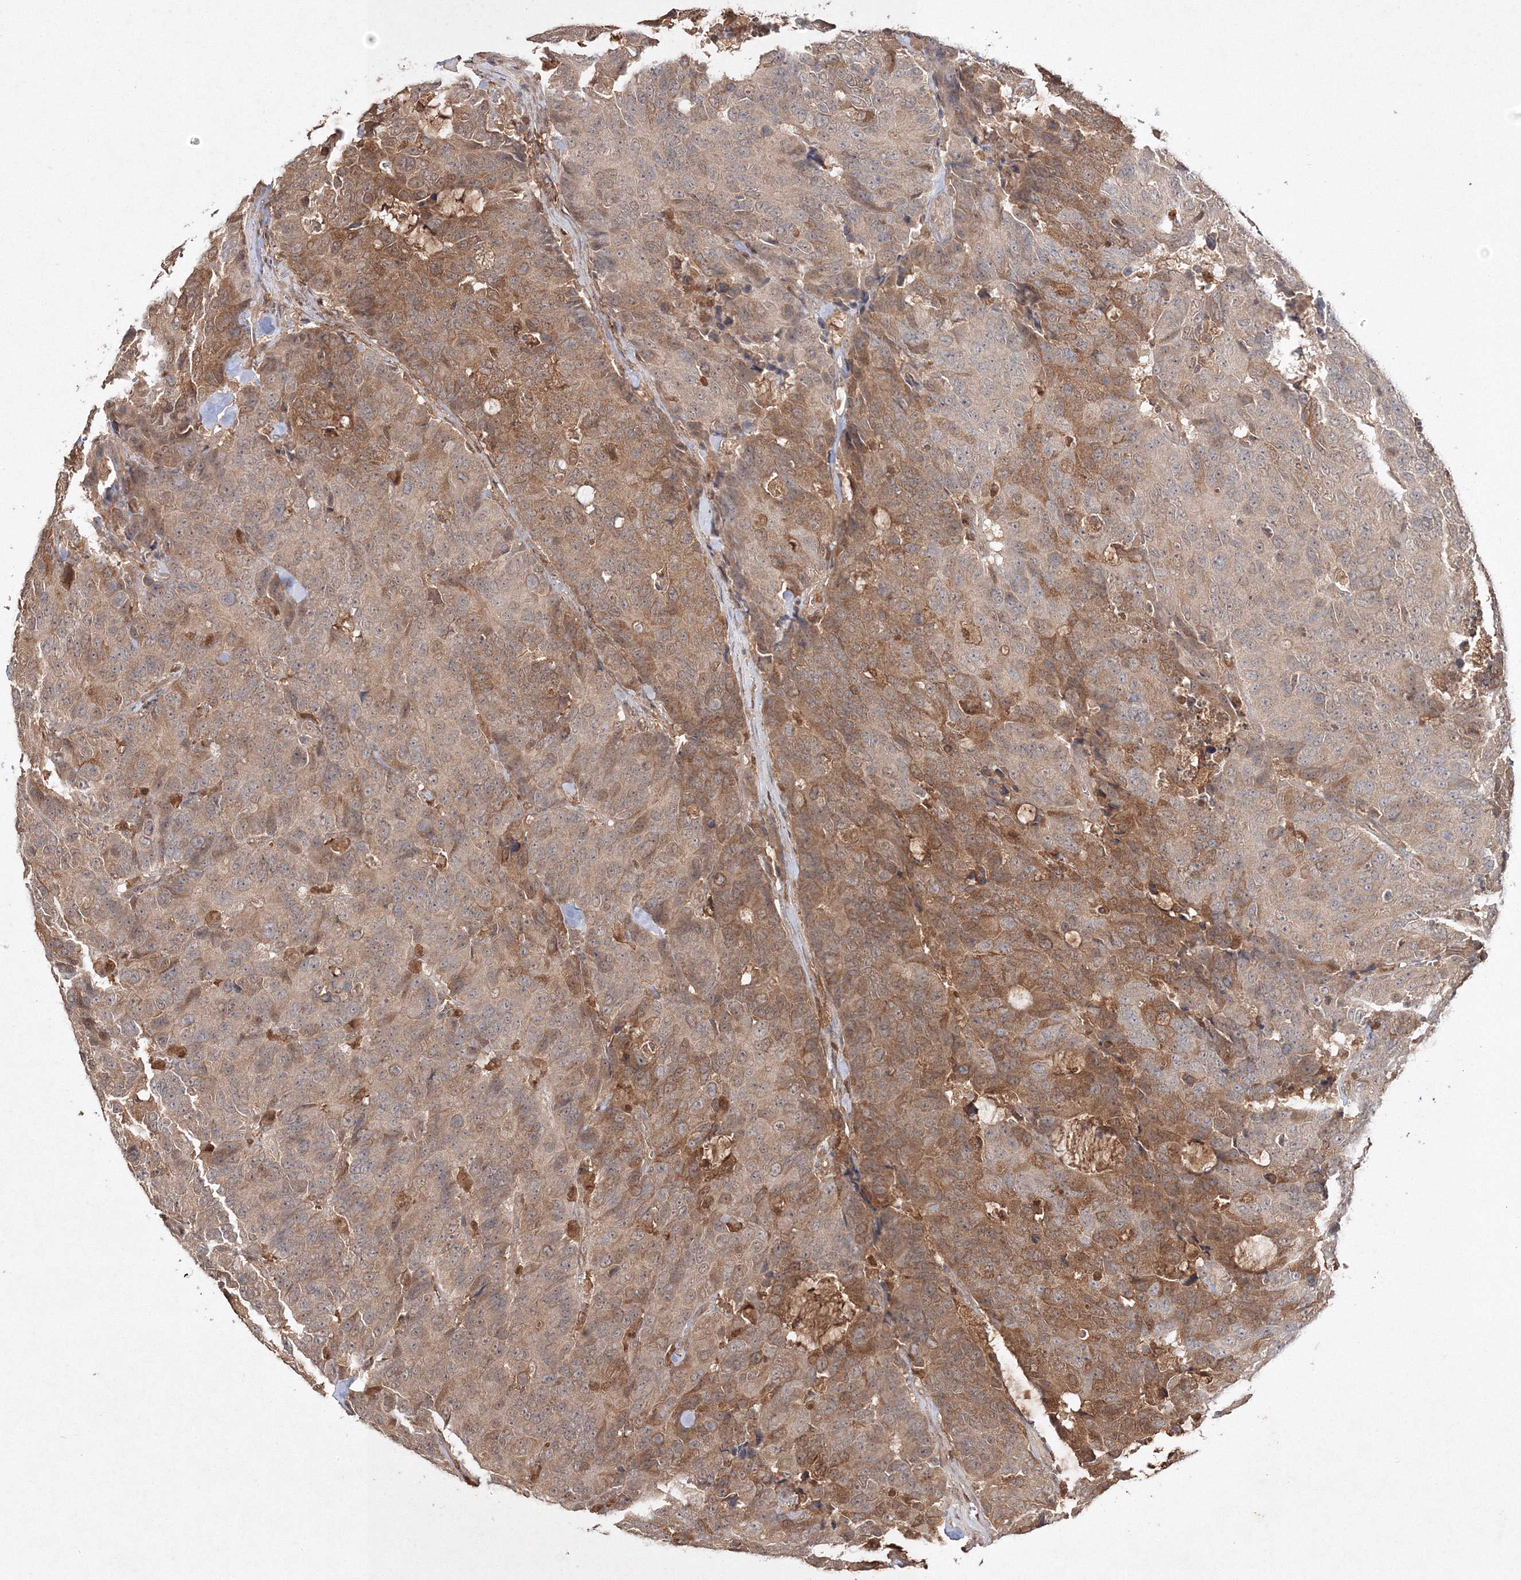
{"staining": {"intensity": "moderate", "quantity": "25%-75%", "location": "cytoplasmic/membranous"}, "tissue": "colorectal cancer", "cell_type": "Tumor cells", "image_type": "cancer", "snomed": [{"axis": "morphology", "description": "Adenocarcinoma, NOS"}, {"axis": "topography", "description": "Colon"}], "caption": "A medium amount of moderate cytoplasmic/membranous staining is appreciated in approximately 25%-75% of tumor cells in adenocarcinoma (colorectal) tissue.", "gene": "S100A11", "patient": {"sex": "female", "age": 86}}